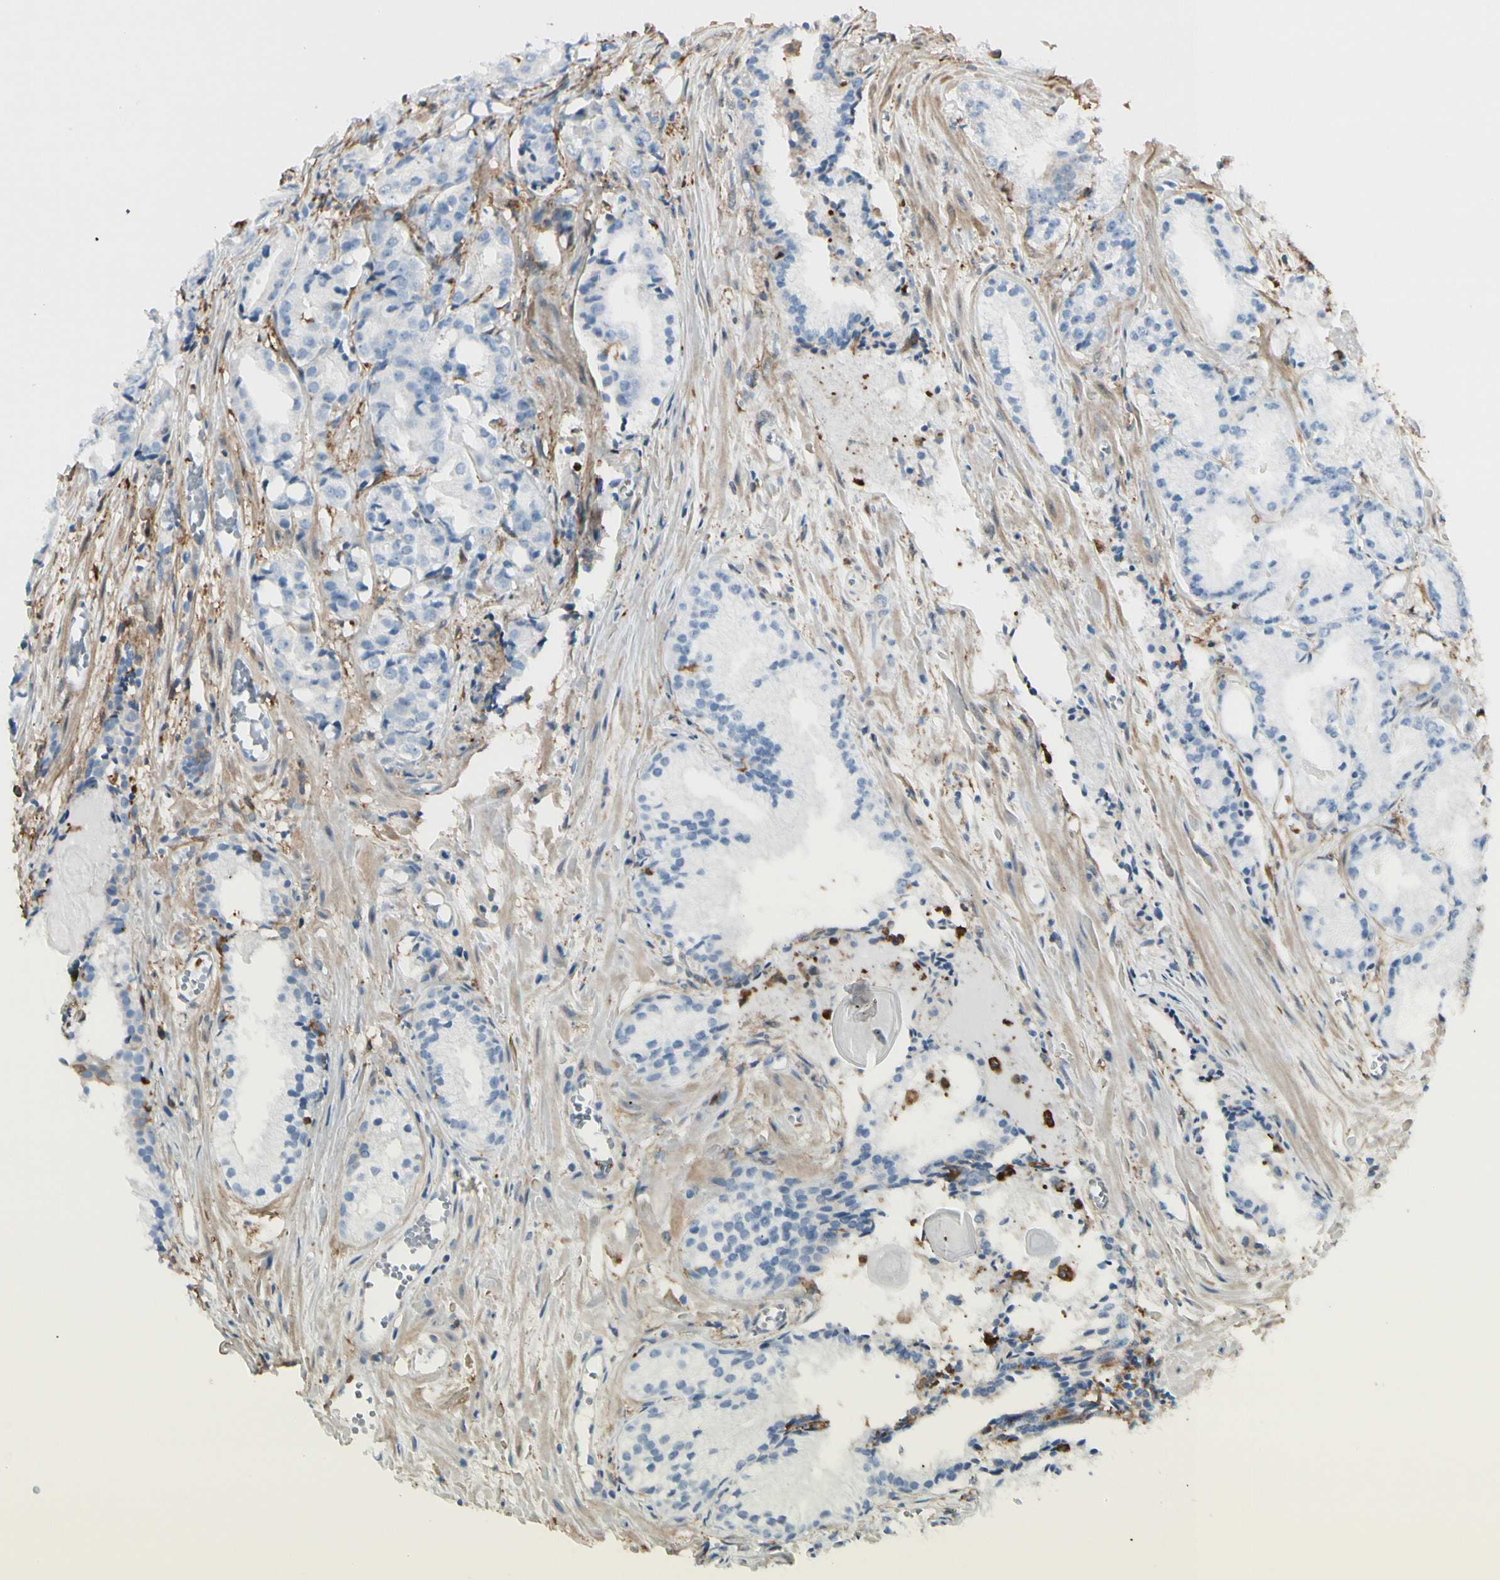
{"staining": {"intensity": "negative", "quantity": "none", "location": "none"}, "tissue": "prostate cancer", "cell_type": "Tumor cells", "image_type": "cancer", "snomed": [{"axis": "morphology", "description": "Adenocarcinoma, Low grade"}, {"axis": "topography", "description": "Prostate"}], "caption": "Prostate cancer (adenocarcinoma (low-grade)) was stained to show a protein in brown. There is no significant expression in tumor cells. (DAB immunohistochemistry with hematoxylin counter stain).", "gene": "GSN", "patient": {"sex": "male", "age": 72}}